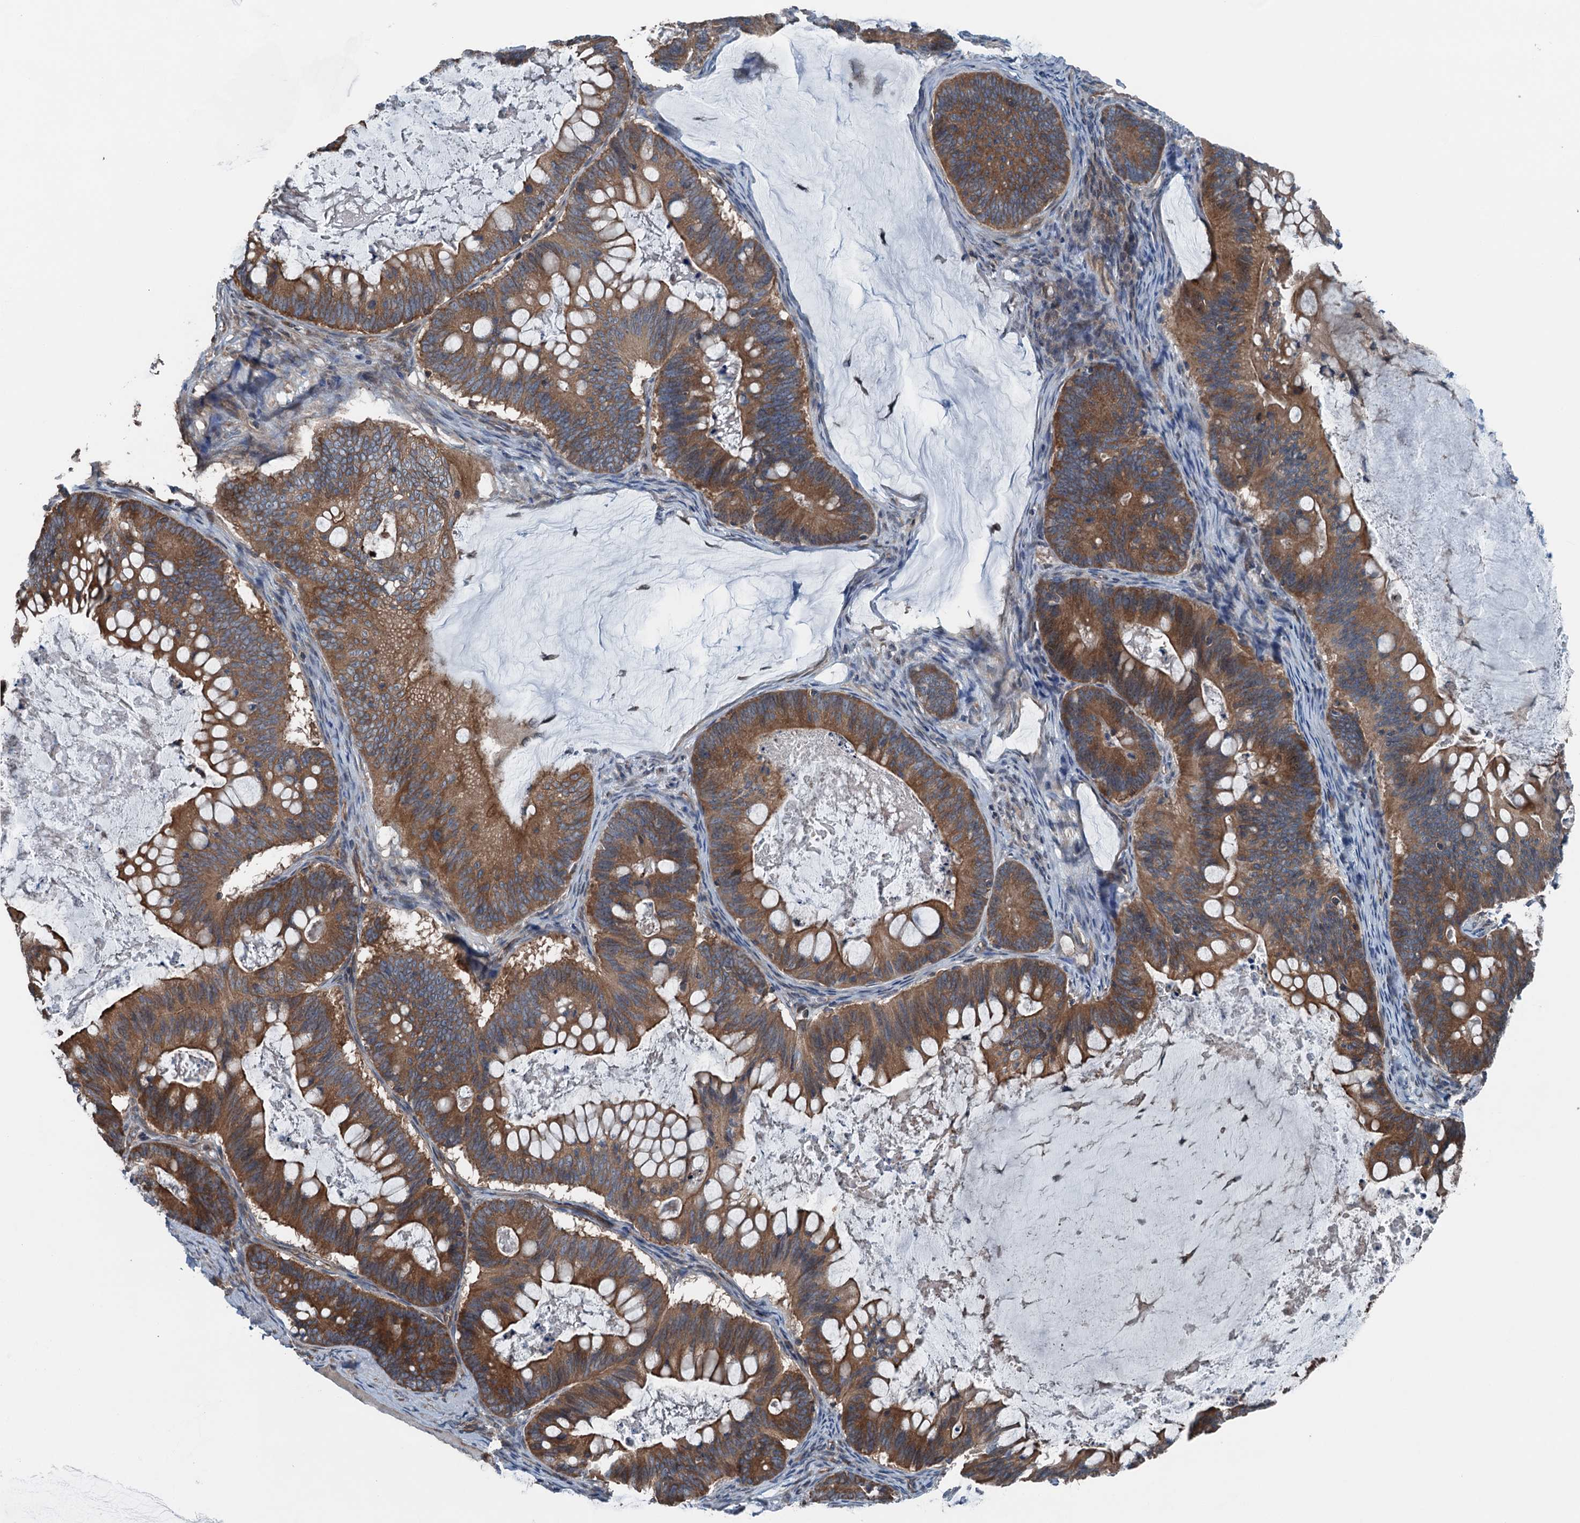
{"staining": {"intensity": "strong", "quantity": ">75%", "location": "cytoplasmic/membranous"}, "tissue": "ovarian cancer", "cell_type": "Tumor cells", "image_type": "cancer", "snomed": [{"axis": "morphology", "description": "Cystadenocarcinoma, mucinous, NOS"}, {"axis": "topography", "description": "Ovary"}], "caption": "The histopathology image demonstrates staining of ovarian cancer, revealing strong cytoplasmic/membranous protein expression (brown color) within tumor cells.", "gene": "TRAPPC8", "patient": {"sex": "female", "age": 61}}